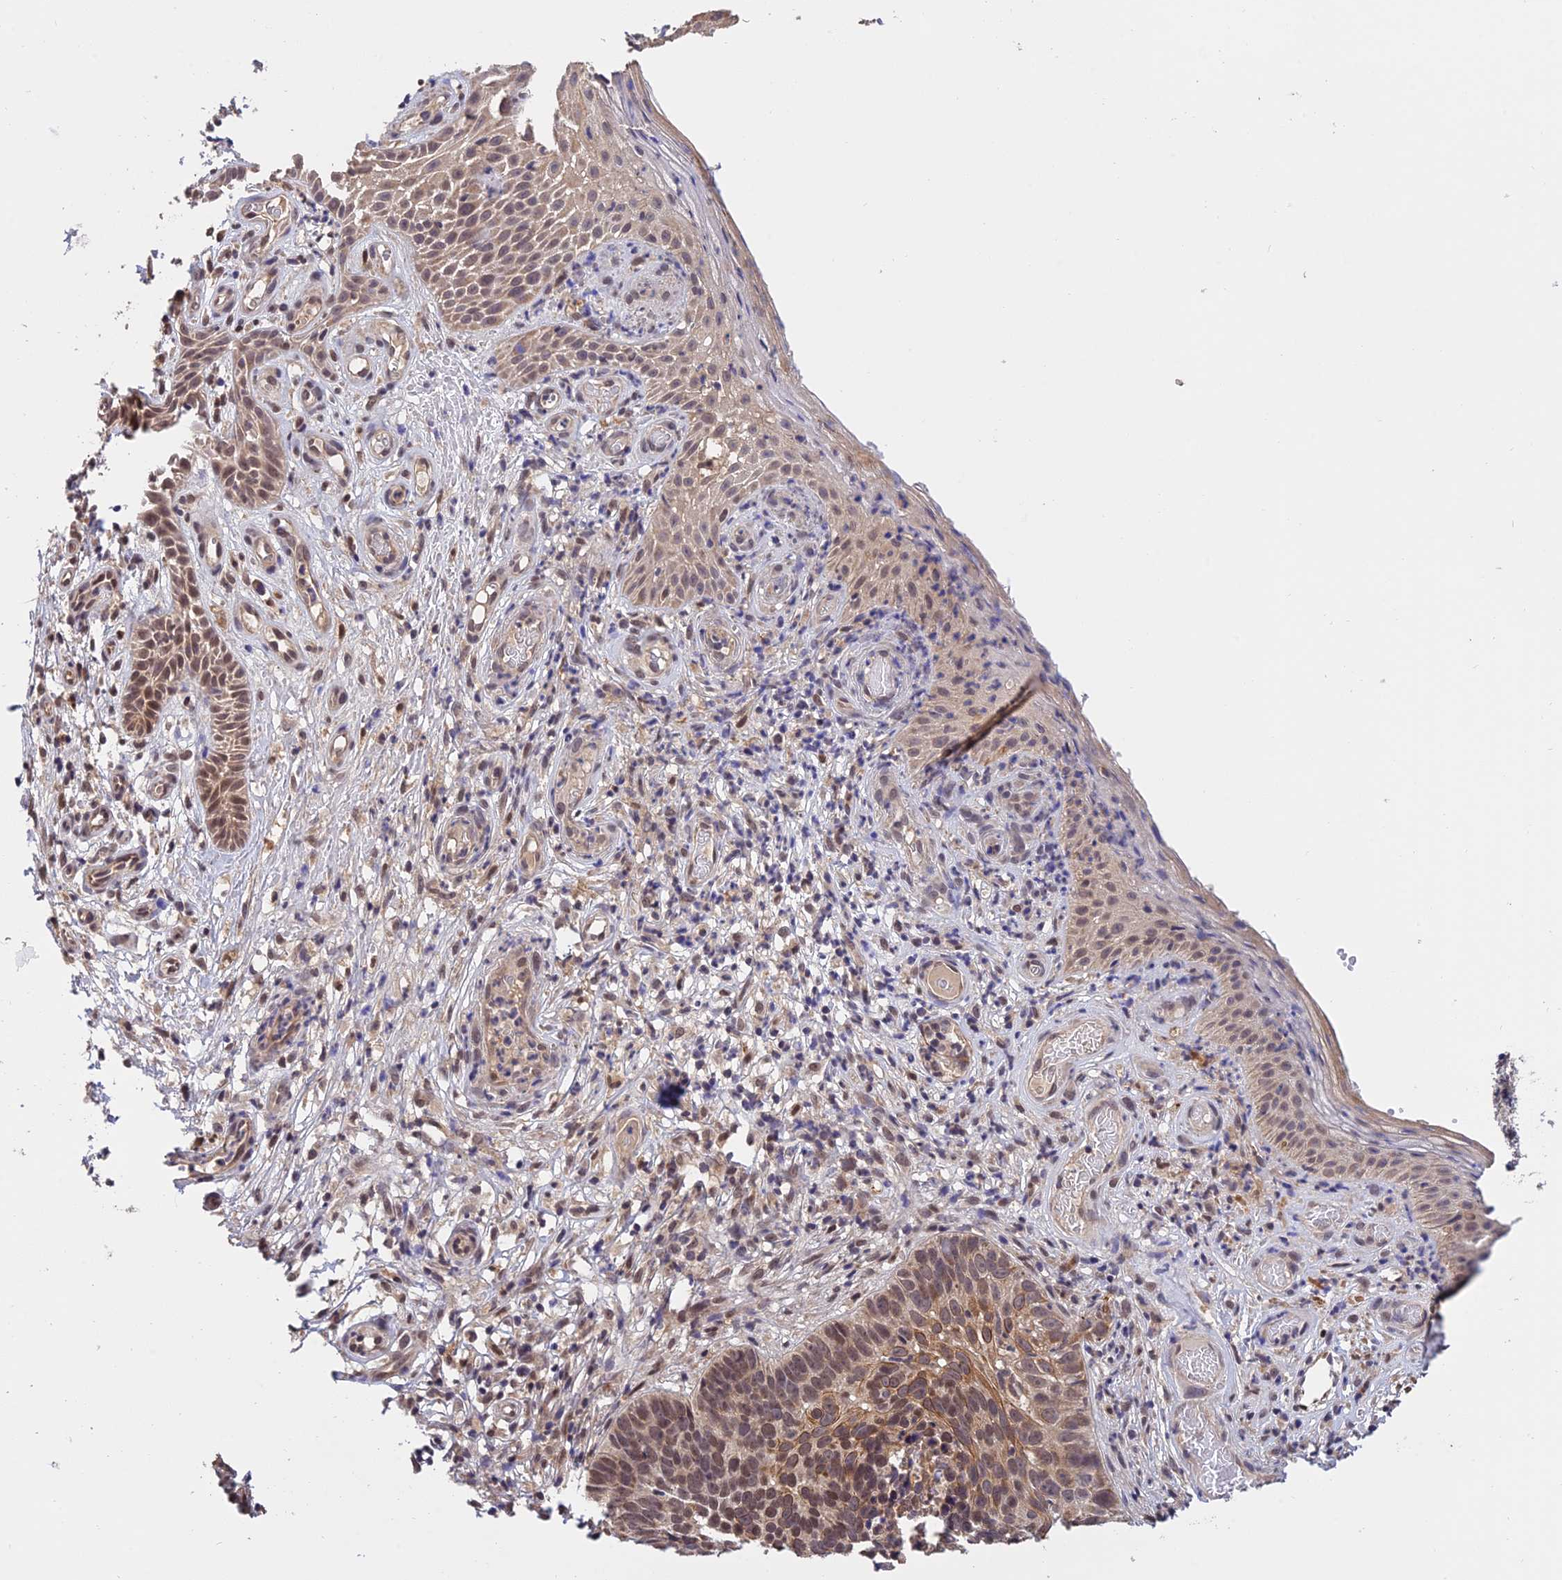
{"staining": {"intensity": "moderate", "quantity": ">75%", "location": "cytoplasmic/membranous,nuclear"}, "tissue": "skin cancer", "cell_type": "Tumor cells", "image_type": "cancer", "snomed": [{"axis": "morphology", "description": "Basal cell carcinoma"}, {"axis": "topography", "description": "Skin"}], "caption": "About >75% of tumor cells in human skin basal cell carcinoma exhibit moderate cytoplasmic/membranous and nuclear protein positivity as visualized by brown immunohistochemical staining.", "gene": "MNS1", "patient": {"sex": "male", "age": 89}}